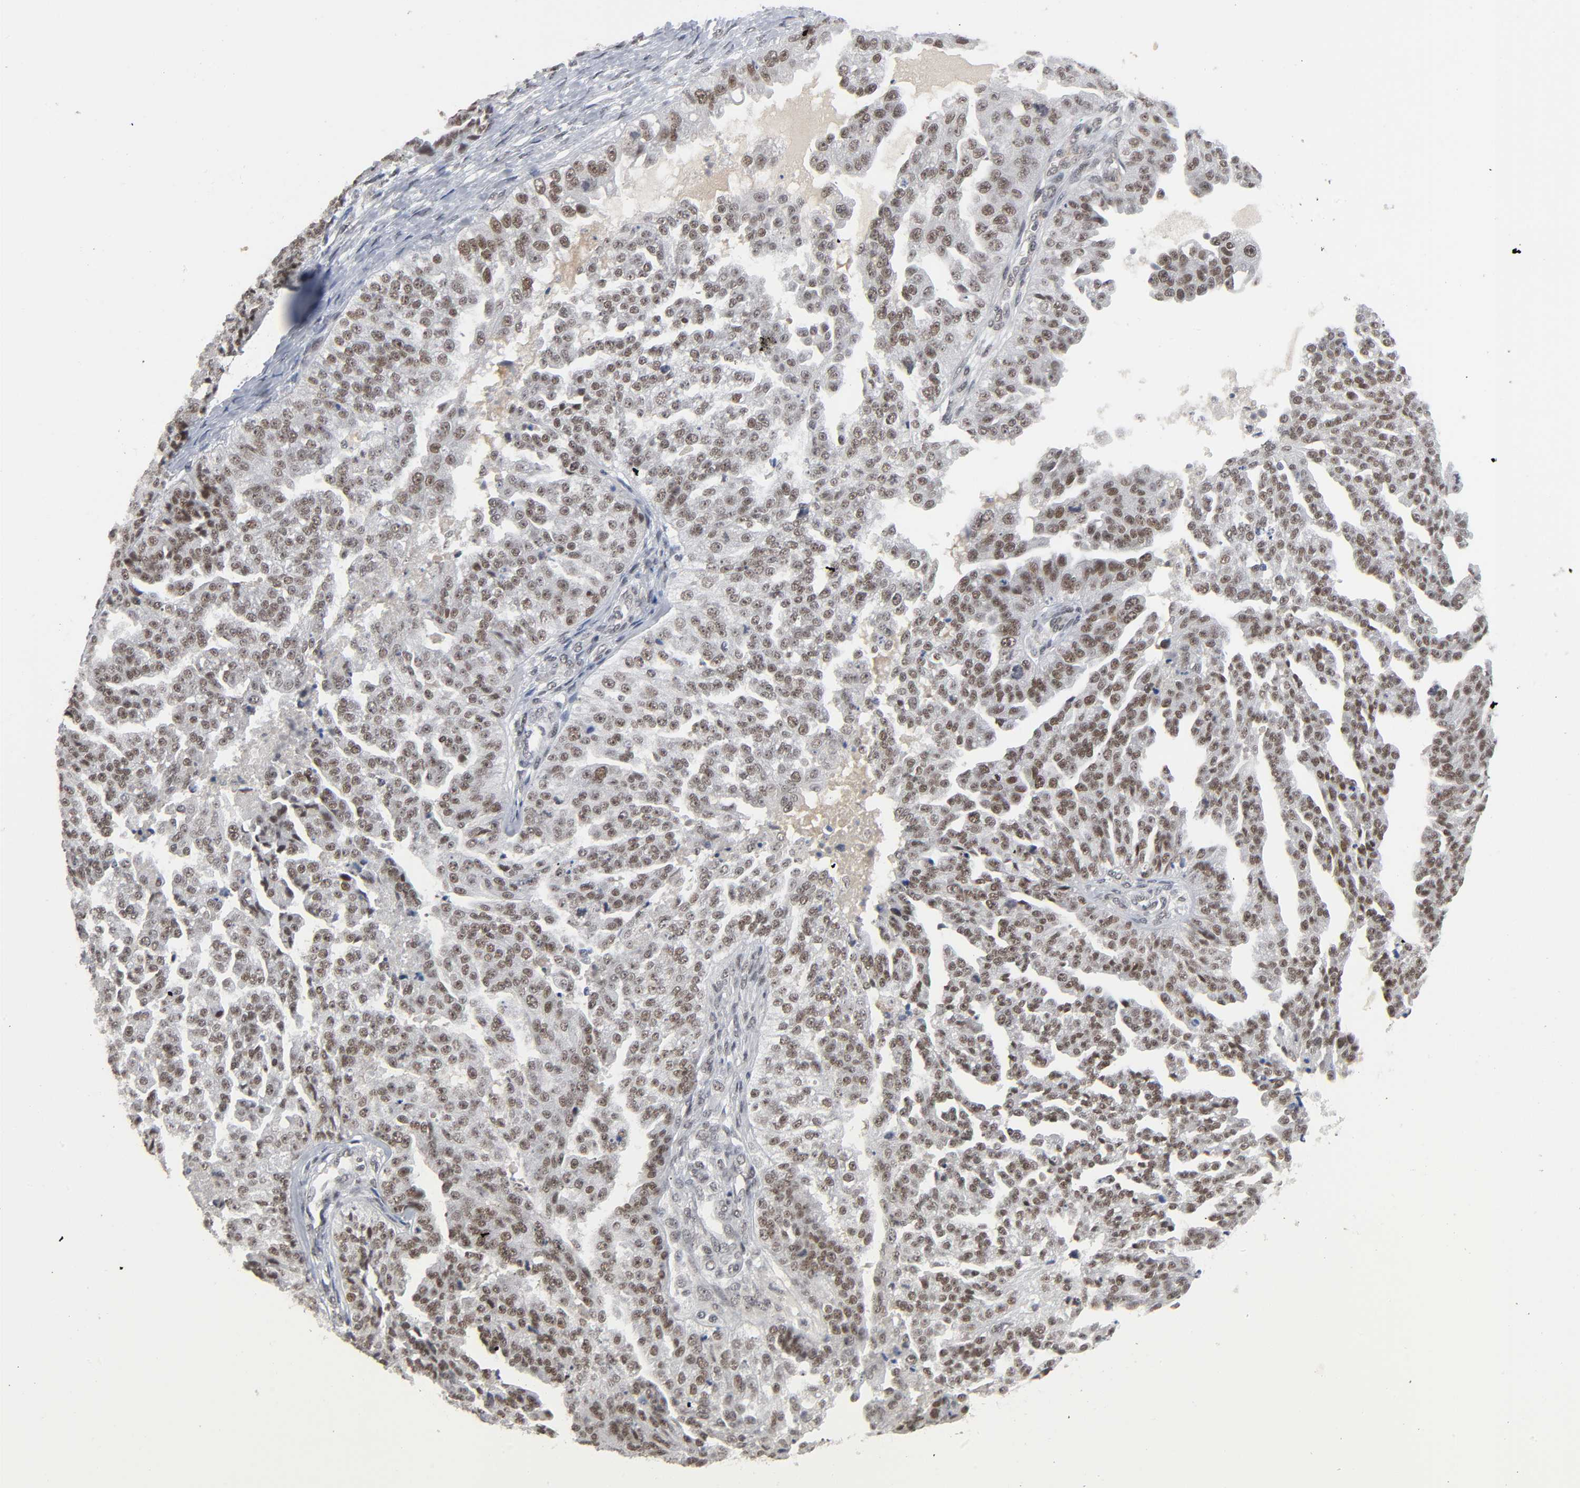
{"staining": {"intensity": "moderate", "quantity": ">75%", "location": "cytoplasmic/membranous,nuclear"}, "tissue": "ovarian cancer", "cell_type": "Tumor cells", "image_type": "cancer", "snomed": [{"axis": "morphology", "description": "Cystadenocarcinoma, serous, NOS"}, {"axis": "topography", "description": "Ovary"}], "caption": "Human serous cystadenocarcinoma (ovarian) stained with a brown dye demonstrates moderate cytoplasmic/membranous and nuclear positive positivity in about >75% of tumor cells.", "gene": "ZNF384", "patient": {"sex": "female", "age": 58}}